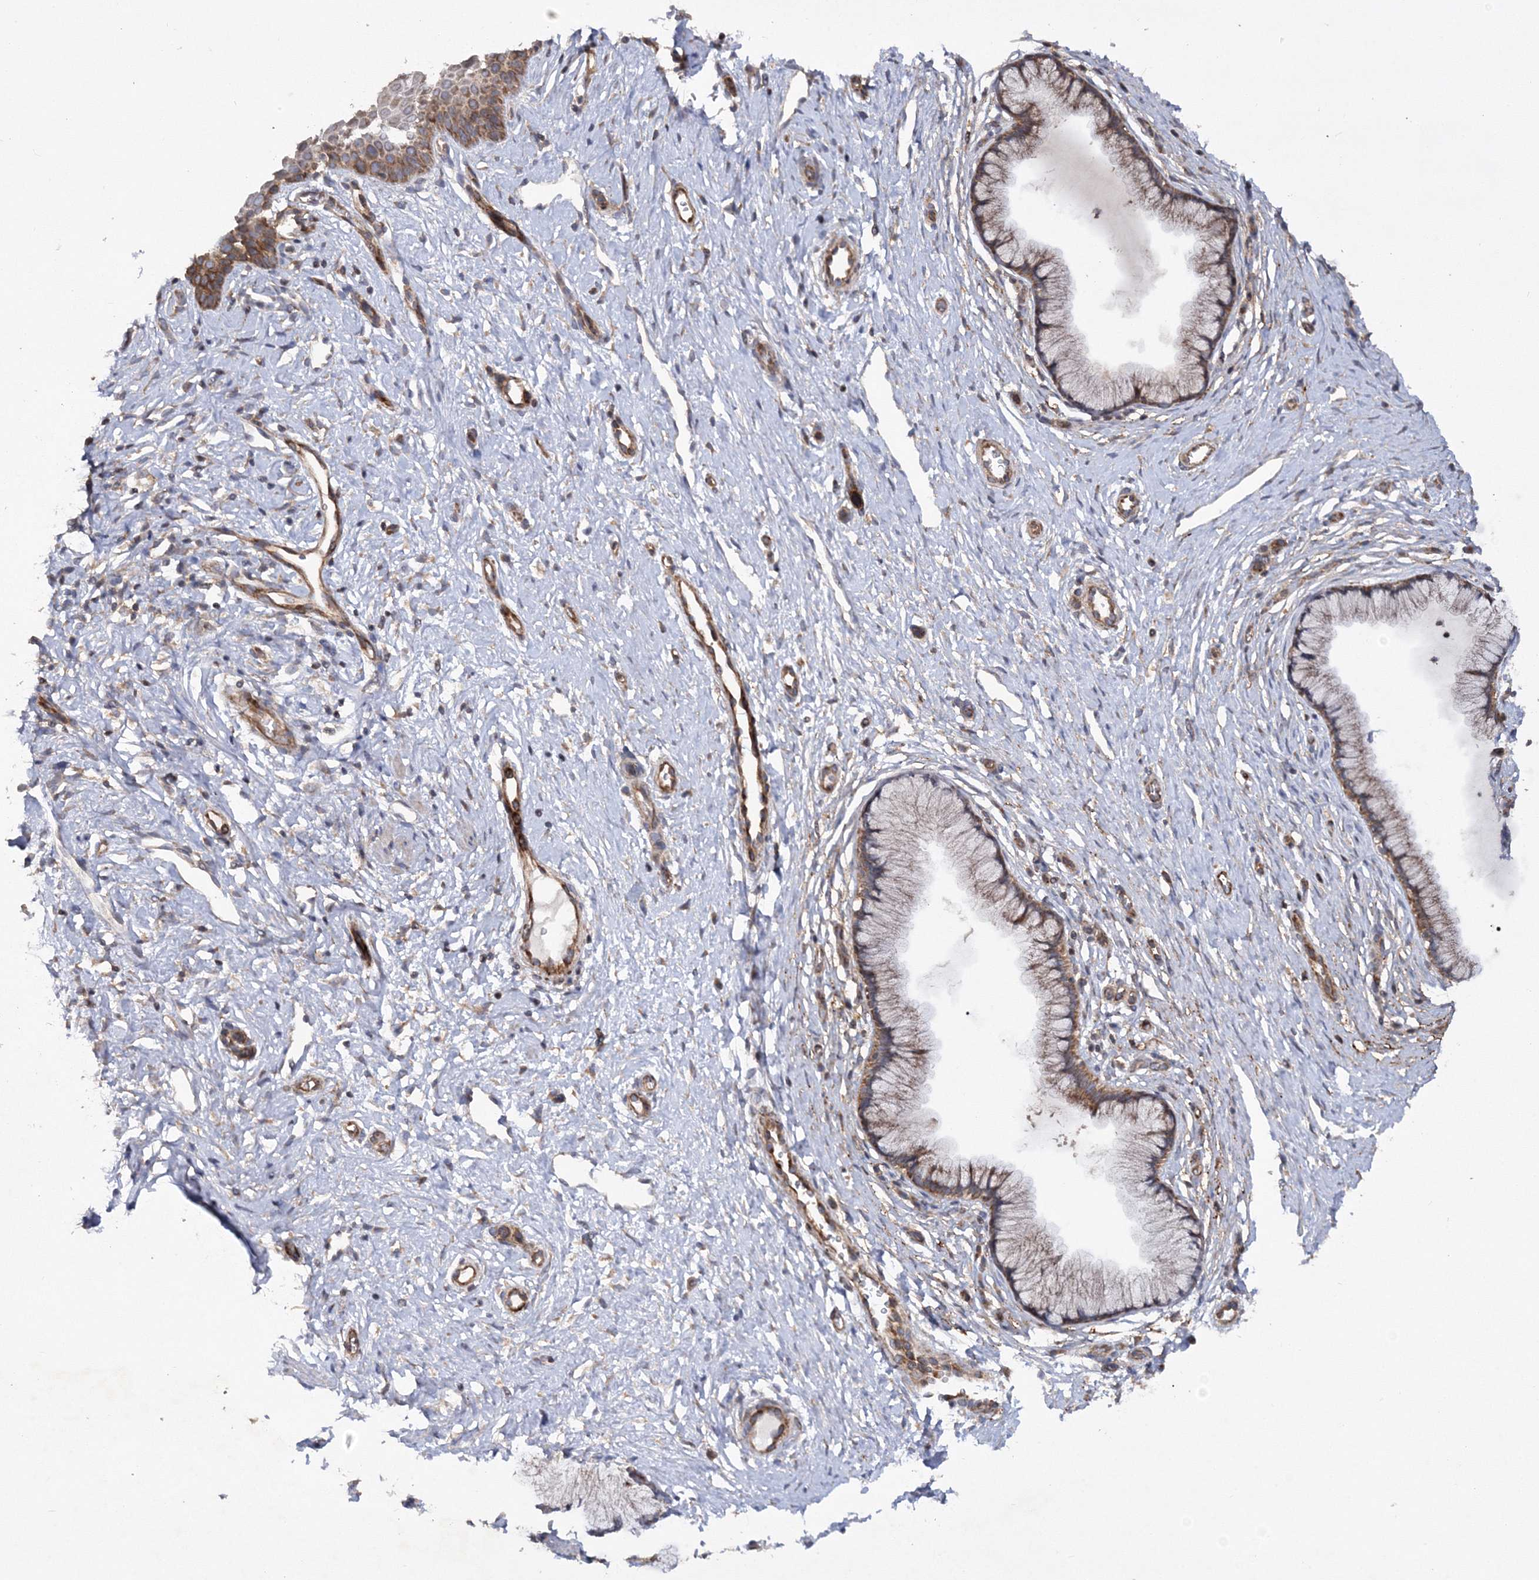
{"staining": {"intensity": "moderate", "quantity": "25%-75%", "location": "cytoplasmic/membranous"}, "tissue": "cervix", "cell_type": "Glandular cells", "image_type": "normal", "snomed": [{"axis": "morphology", "description": "Normal tissue, NOS"}, {"axis": "topography", "description": "Cervix"}], "caption": "Immunohistochemical staining of unremarkable cervix shows 25%-75% levels of moderate cytoplasmic/membranous protein staining in approximately 25%-75% of glandular cells.", "gene": "DNAJC13", "patient": {"sex": "female", "age": 36}}